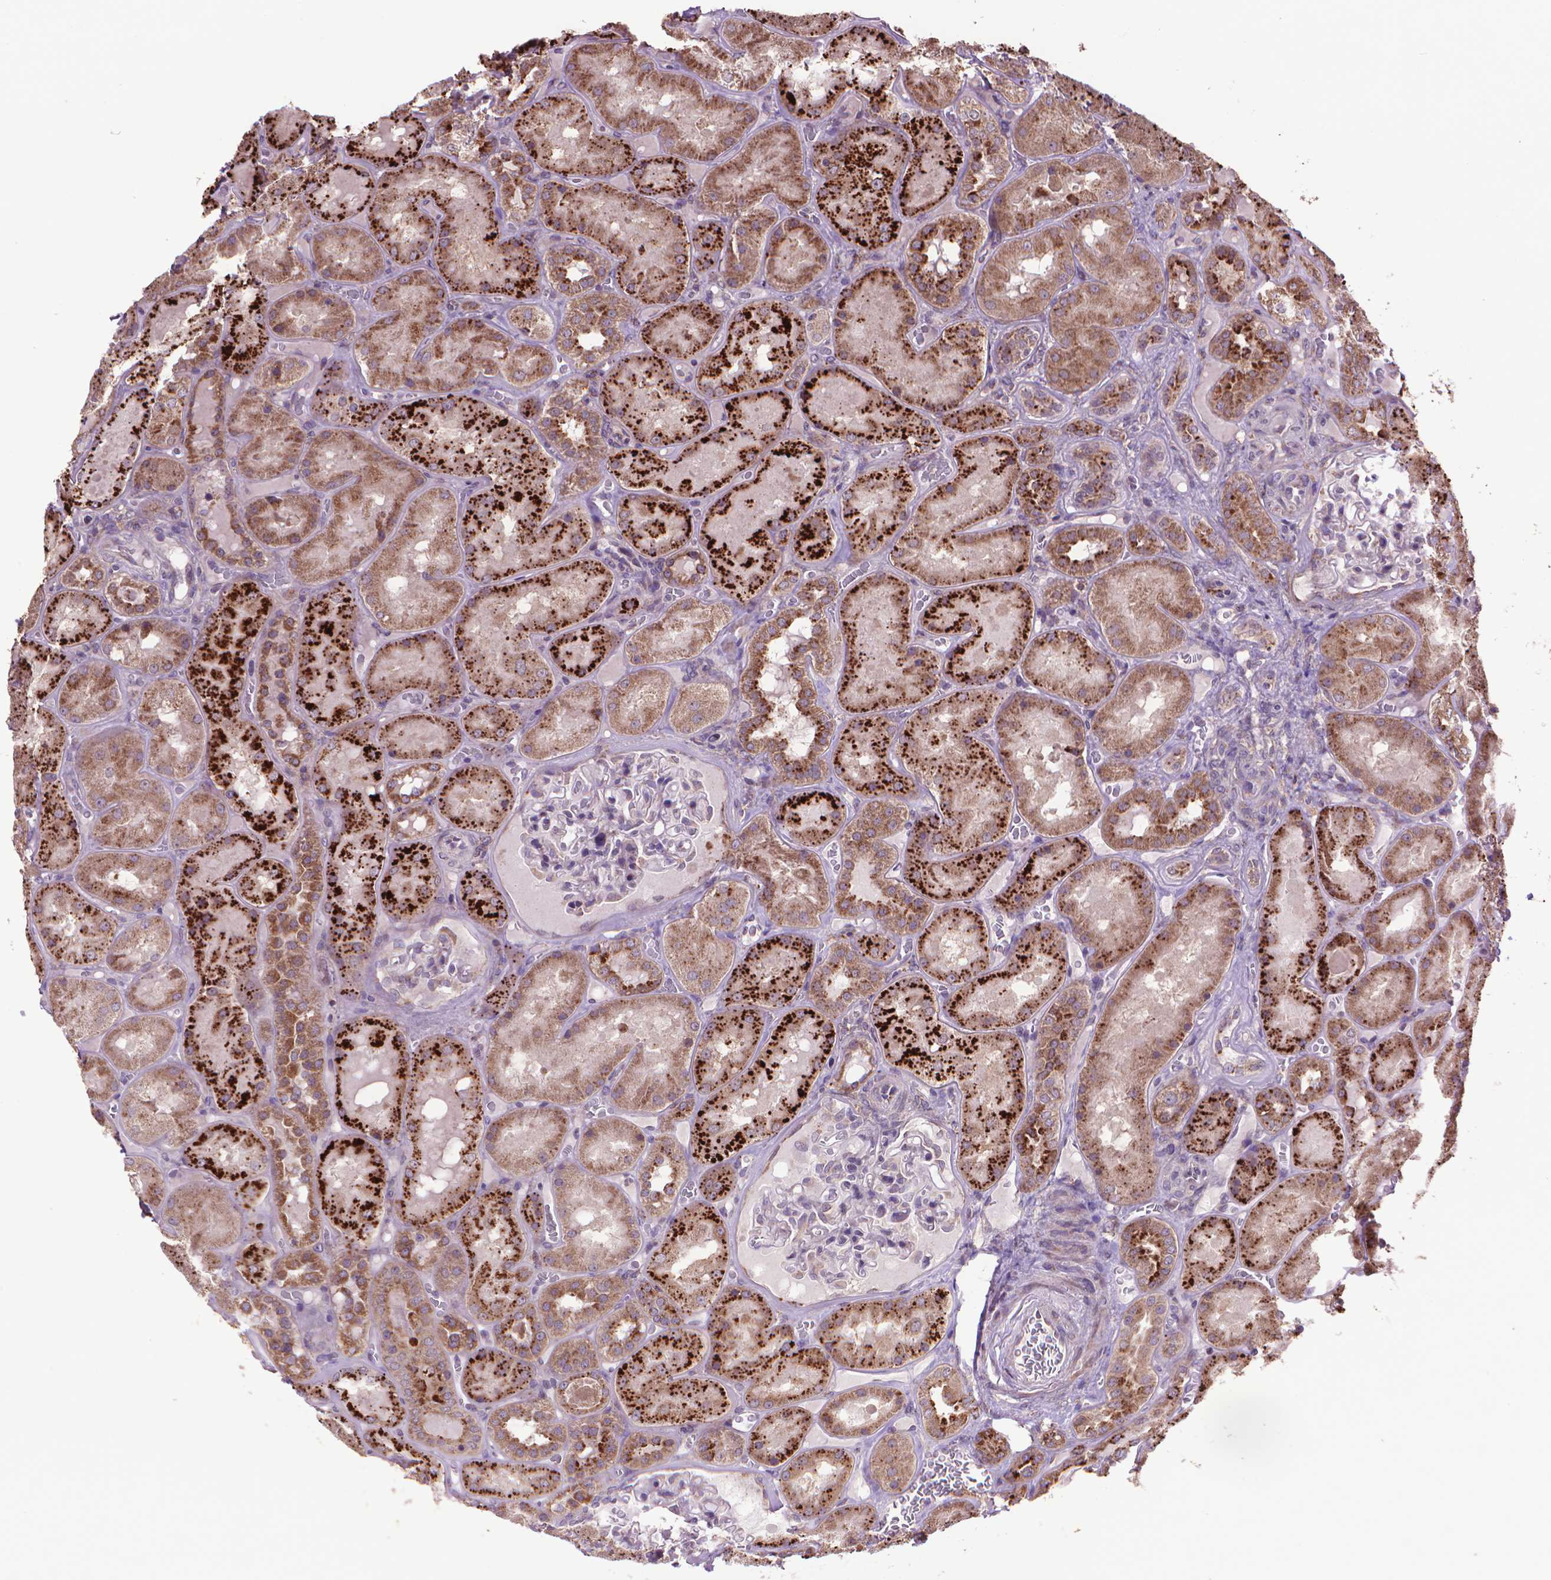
{"staining": {"intensity": "moderate", "quantity": "<25%", "location": "cytoplasmic/membranous"}, "tissue": "kidney", "cell_type": "Cells in glomeruli", "image_type": "normal", "snomed": [{"axis": "morphology", "description": "Normal tissue, NOS"}, {"axis": "topography", "description": "Kidney"}], "caption": "IHC (DAB (3,3'-diaminobenzidine)) staining of unremarkable human kidney demonstrates moderate cytoplasmic/membranous protein expression in approximately <25% of cells in glomeruli.", "gene": "GLB1", "patient": {"sex": "male", "age": 73}}